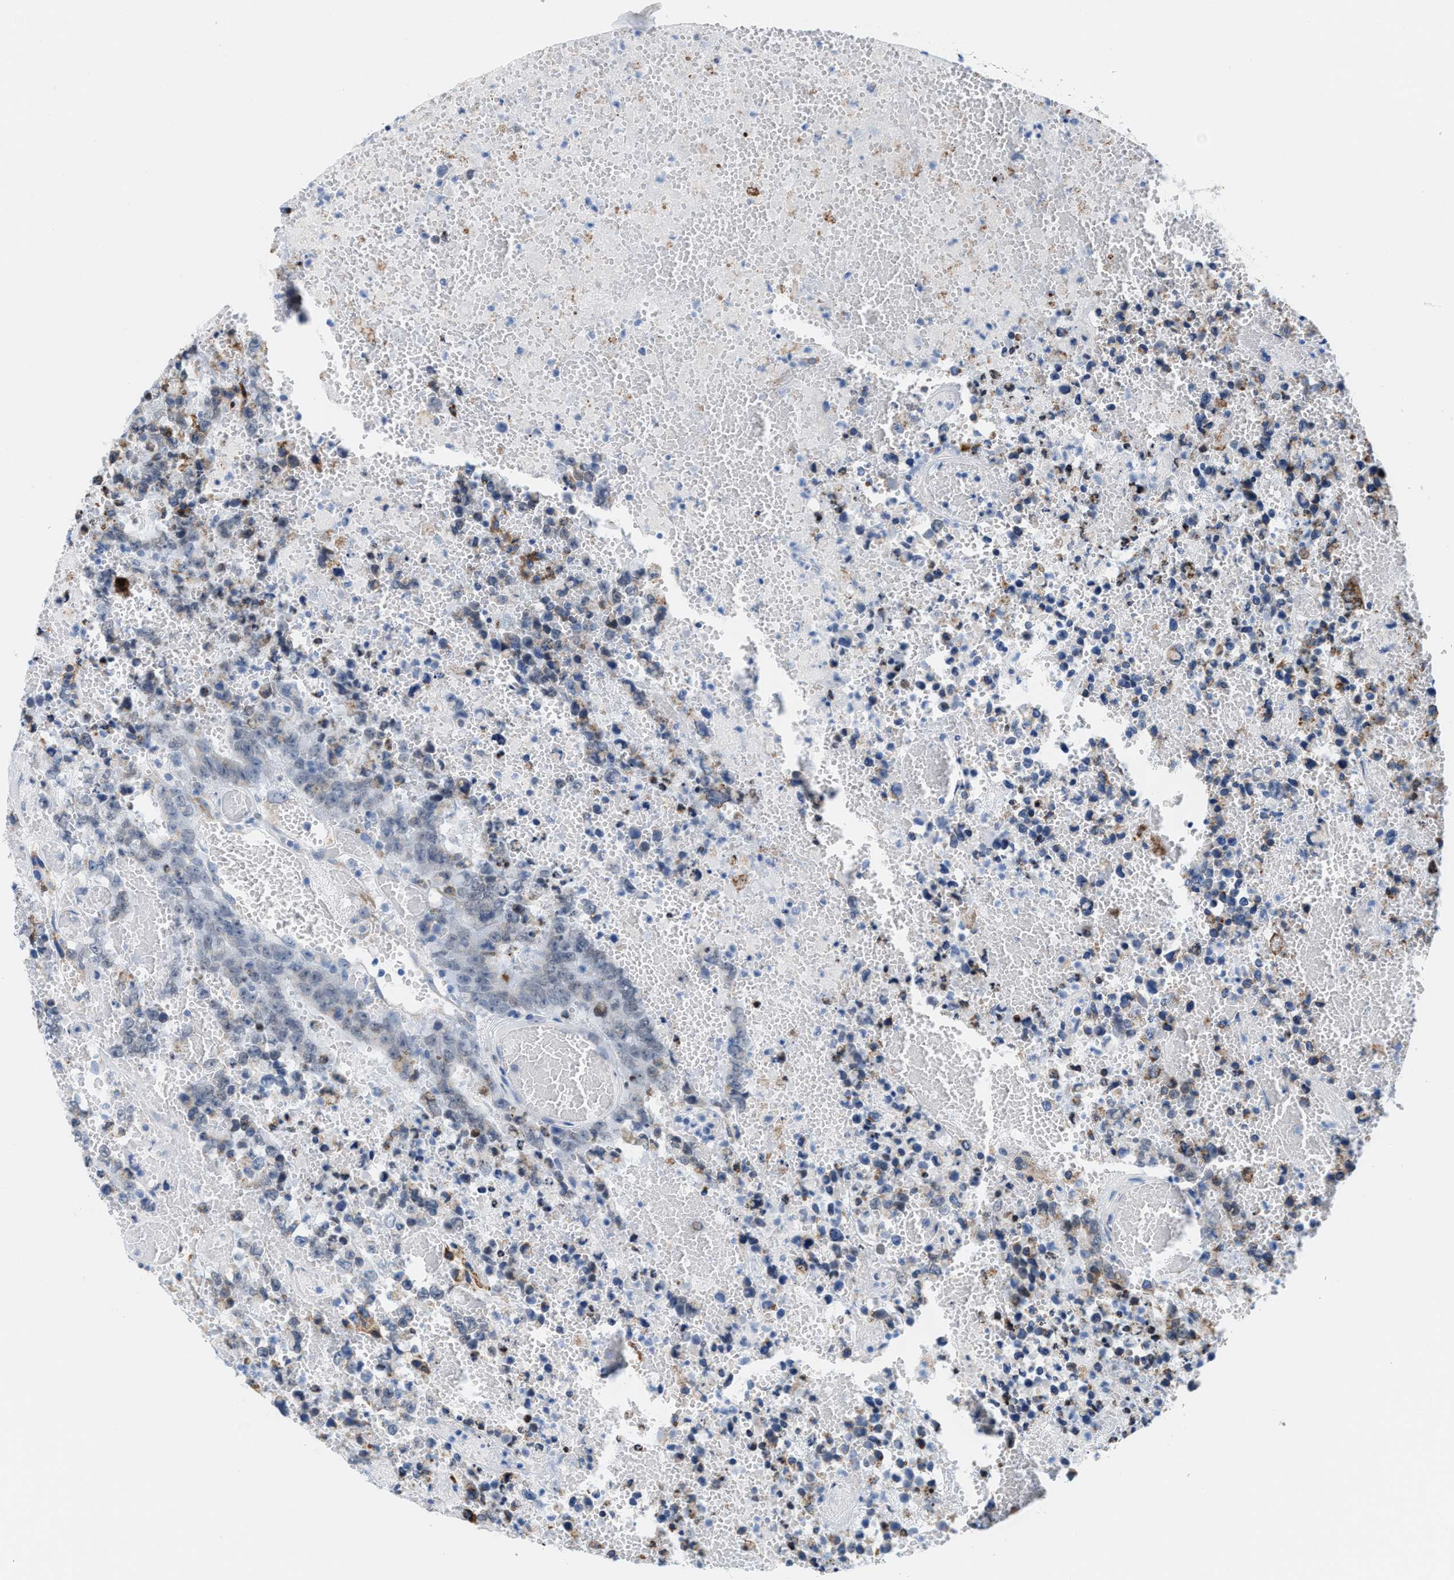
{"staining": {"intensity": "weak", "quantity": "<25%", "location": "cytoplasmic/membranous"}, "tissue": "testis cancer", "cell_type": "Tumor cells", "image_type": "cancer", "snomed": [{"axis": "morphology", "description": "Carcinoma, Embryonal, NOS"}, {"axis": "topography", "description": "Testis"}], "caption": "DAB (3,3'-diaminobenzidine) immunohistochemical staining of embryonal carcinoma (testis) shows no significant staining in tumor cells.", "gene": "KIFC3", "patient": {"sex": "male", "age": 25}}